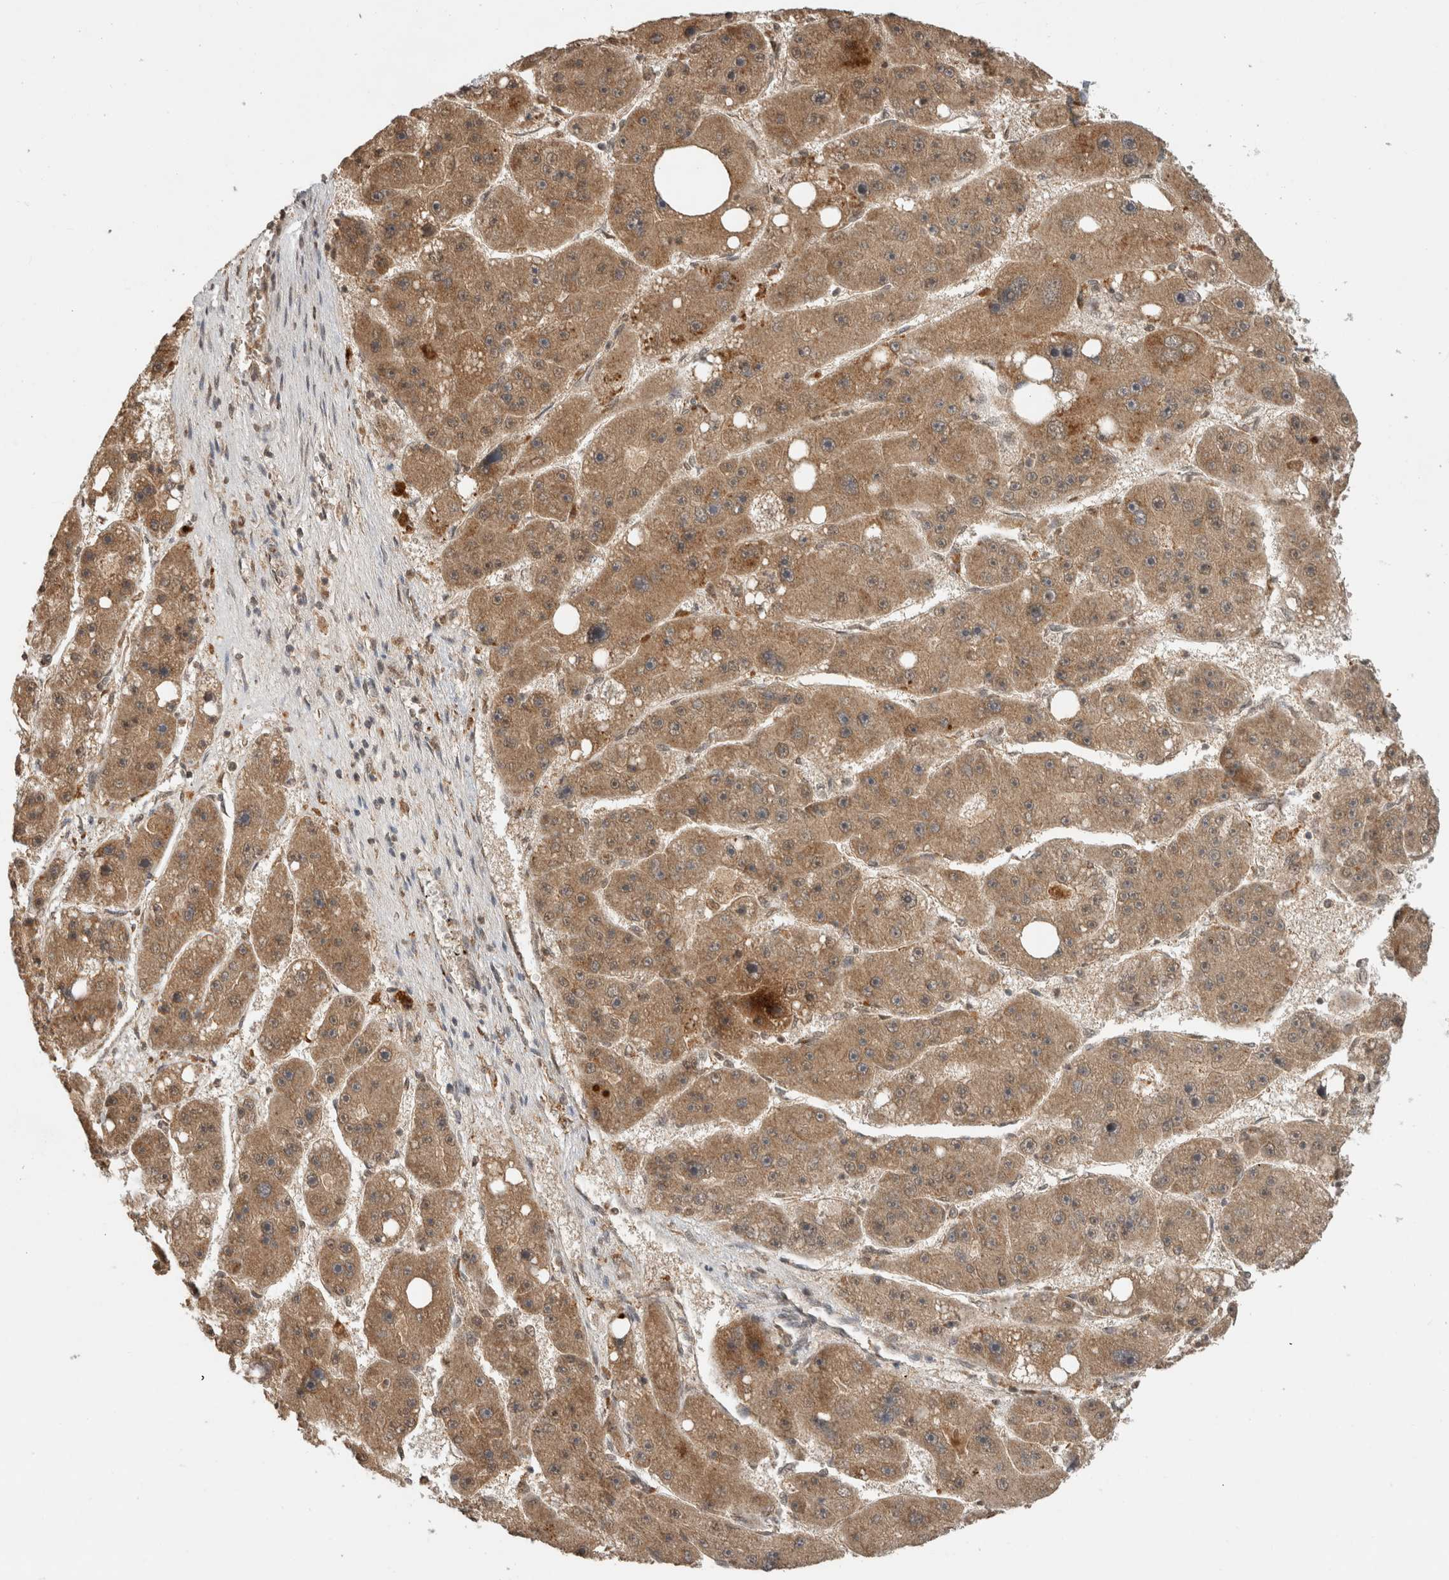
{"staining": {"intensity": "moderate", "quantity": ">75%", "location": "cytoplasmic/membranous"}, "tissue": "liver cancer", "cell_type": "Tumor cells", "image_type": "cancer", "snomed": [{"axis": "morphology", "description": "Carcinoma, Hepatocellular, NOS"}, {"axis": "topography", "description": "Liver"}], "caption": "Immunohistochemical staining of human hepatocellular carcinoma (liver) demonstrates medium levels of moderate cytoplasmic/membranous staining in approximately >75% of tumor cells.", "gene": "FAM3A", "patient": {"sex": "female", "age": 61}}